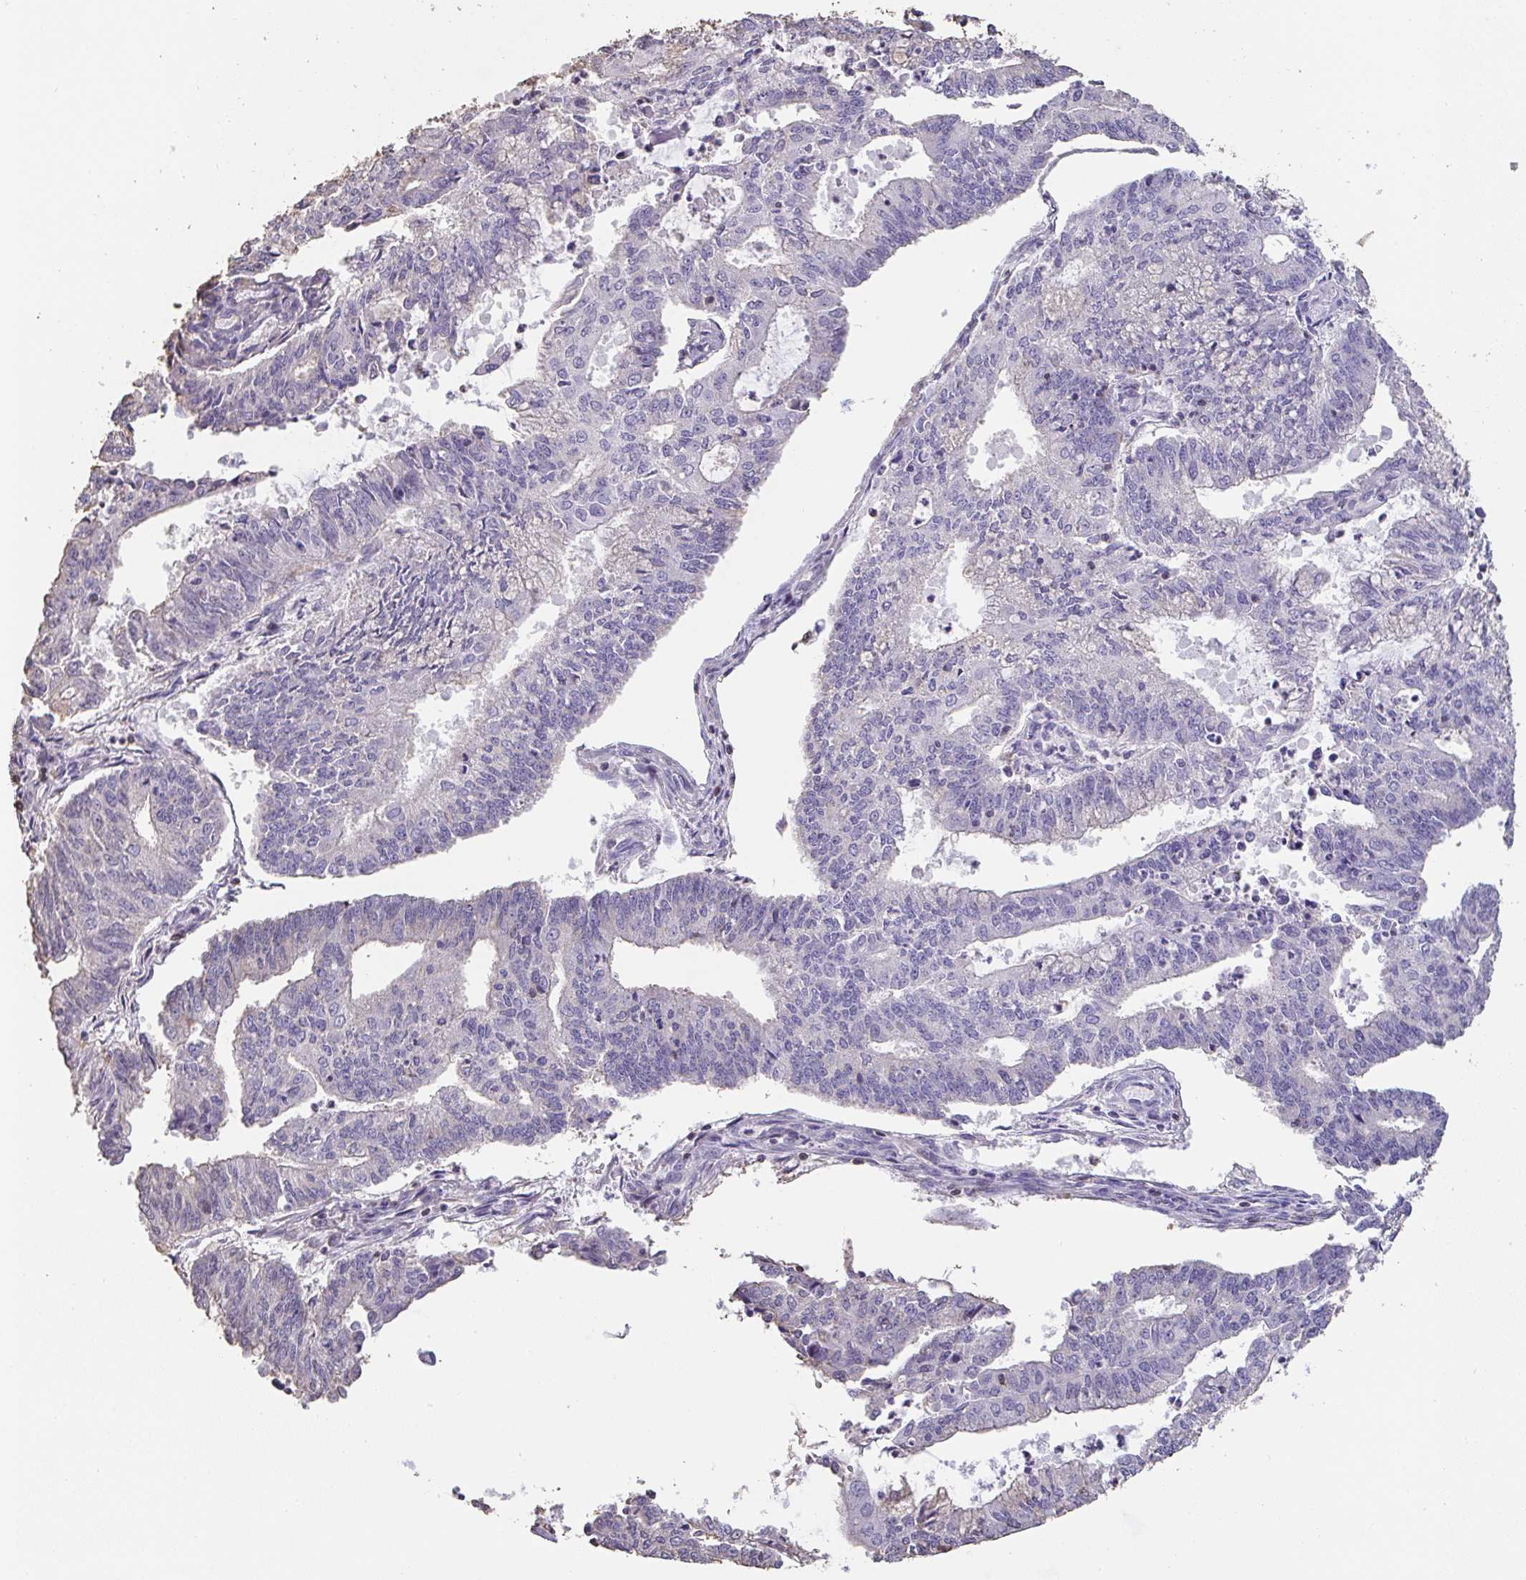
{"staining": {"intensity": "negative", "quantity": "none", "location": "none"}, "tissue": "endometrial cancer", "cell_type": "Tumor cells", "image_type": "cancer", "snomed": [{"axis": "morphology", "description": "Adenocarcinoma, NOS"}, {"axis": "topography", "description": "Endometrium"}], "caption": "Immunohistochemistry (IHC) image of neoplastic tissue: human adenocarcinoma (endometrial) stained with DAB reveals no significant protein expression in tumor cells.", "gene": "IL23R", "patient": {"sex": "female", "age": 61}}